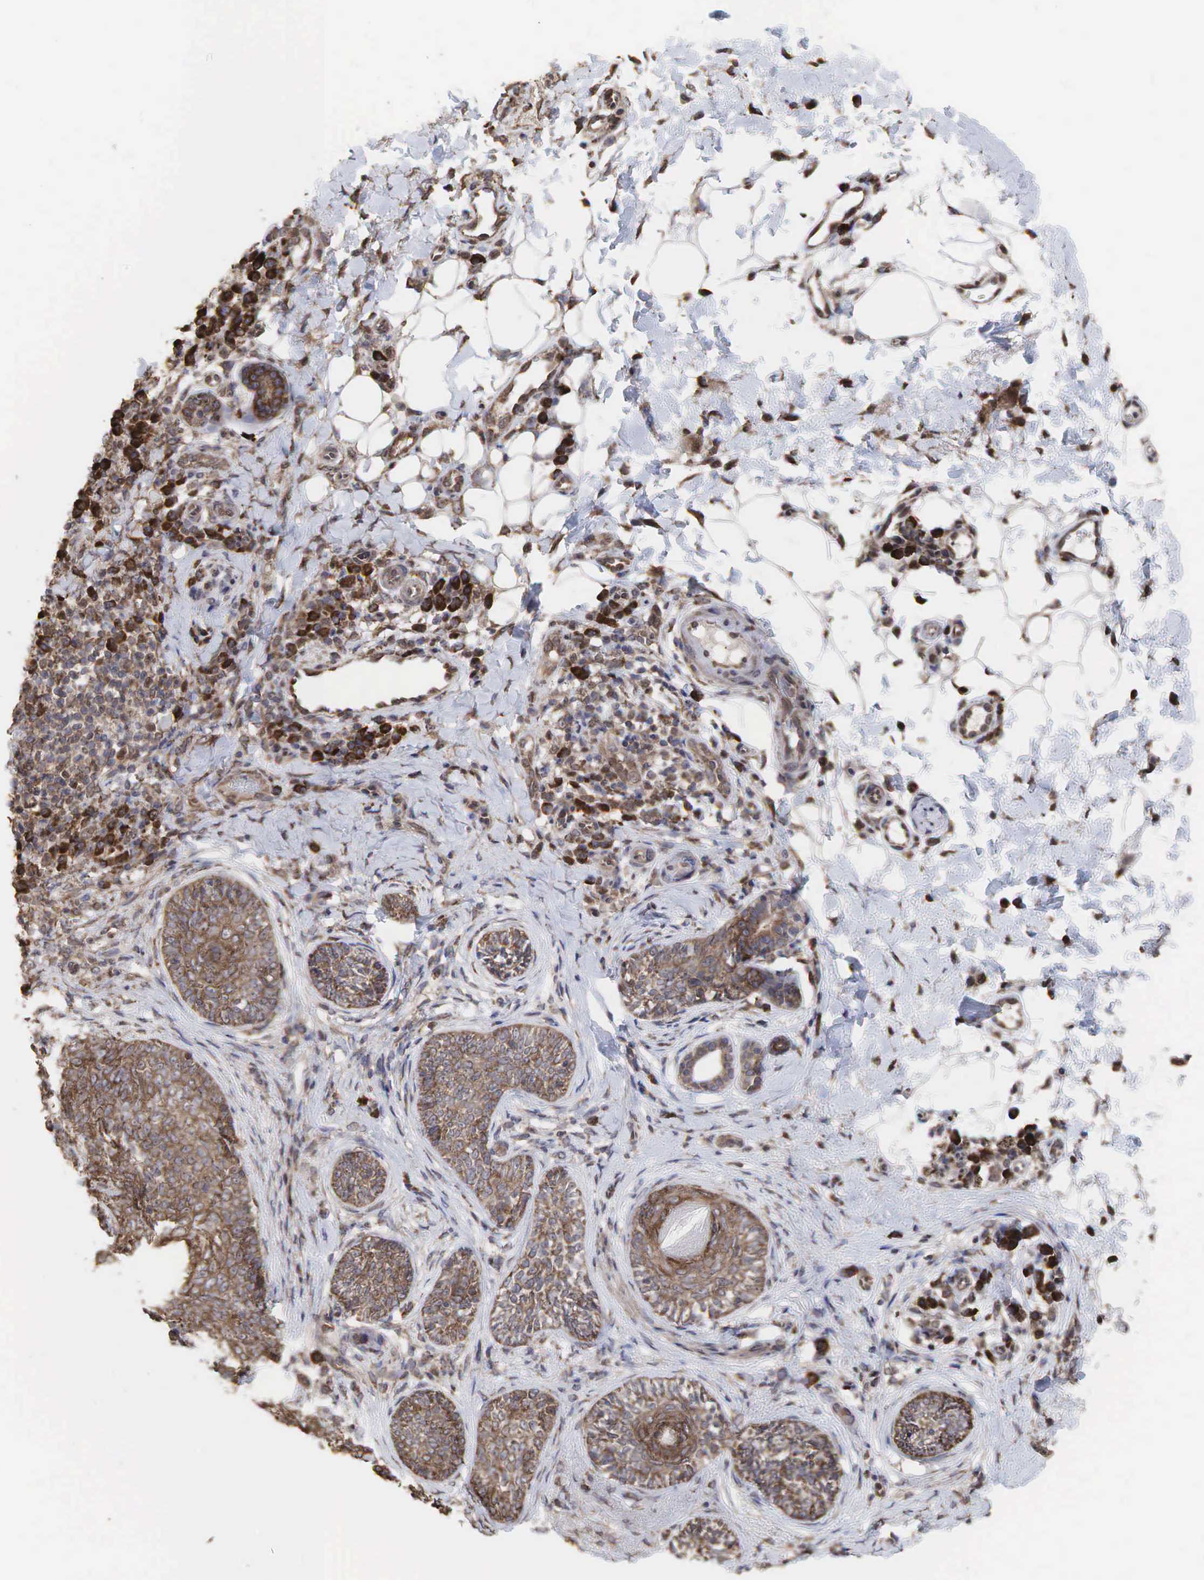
{"staining": {"intensity": "weak", "quantity": ">75%", "location": "cytoplasmic/membranous"}, "tissue": "skin cancer", "cell_type": "Tumor cells", "image_type": "cancer", "snomed": [{"axis": "morphology", "description": "Basal cell carcinoma"}, {"axis": "topography", "description": "Skin"}], "caption": "Immunohistochemical staining of human skin cancer reveals weak cytoplasmic/membranous protein expression in about >75% of tumor cells.", "gene": "PABPC5", "patient": {"sex": "male", "age": 89}}